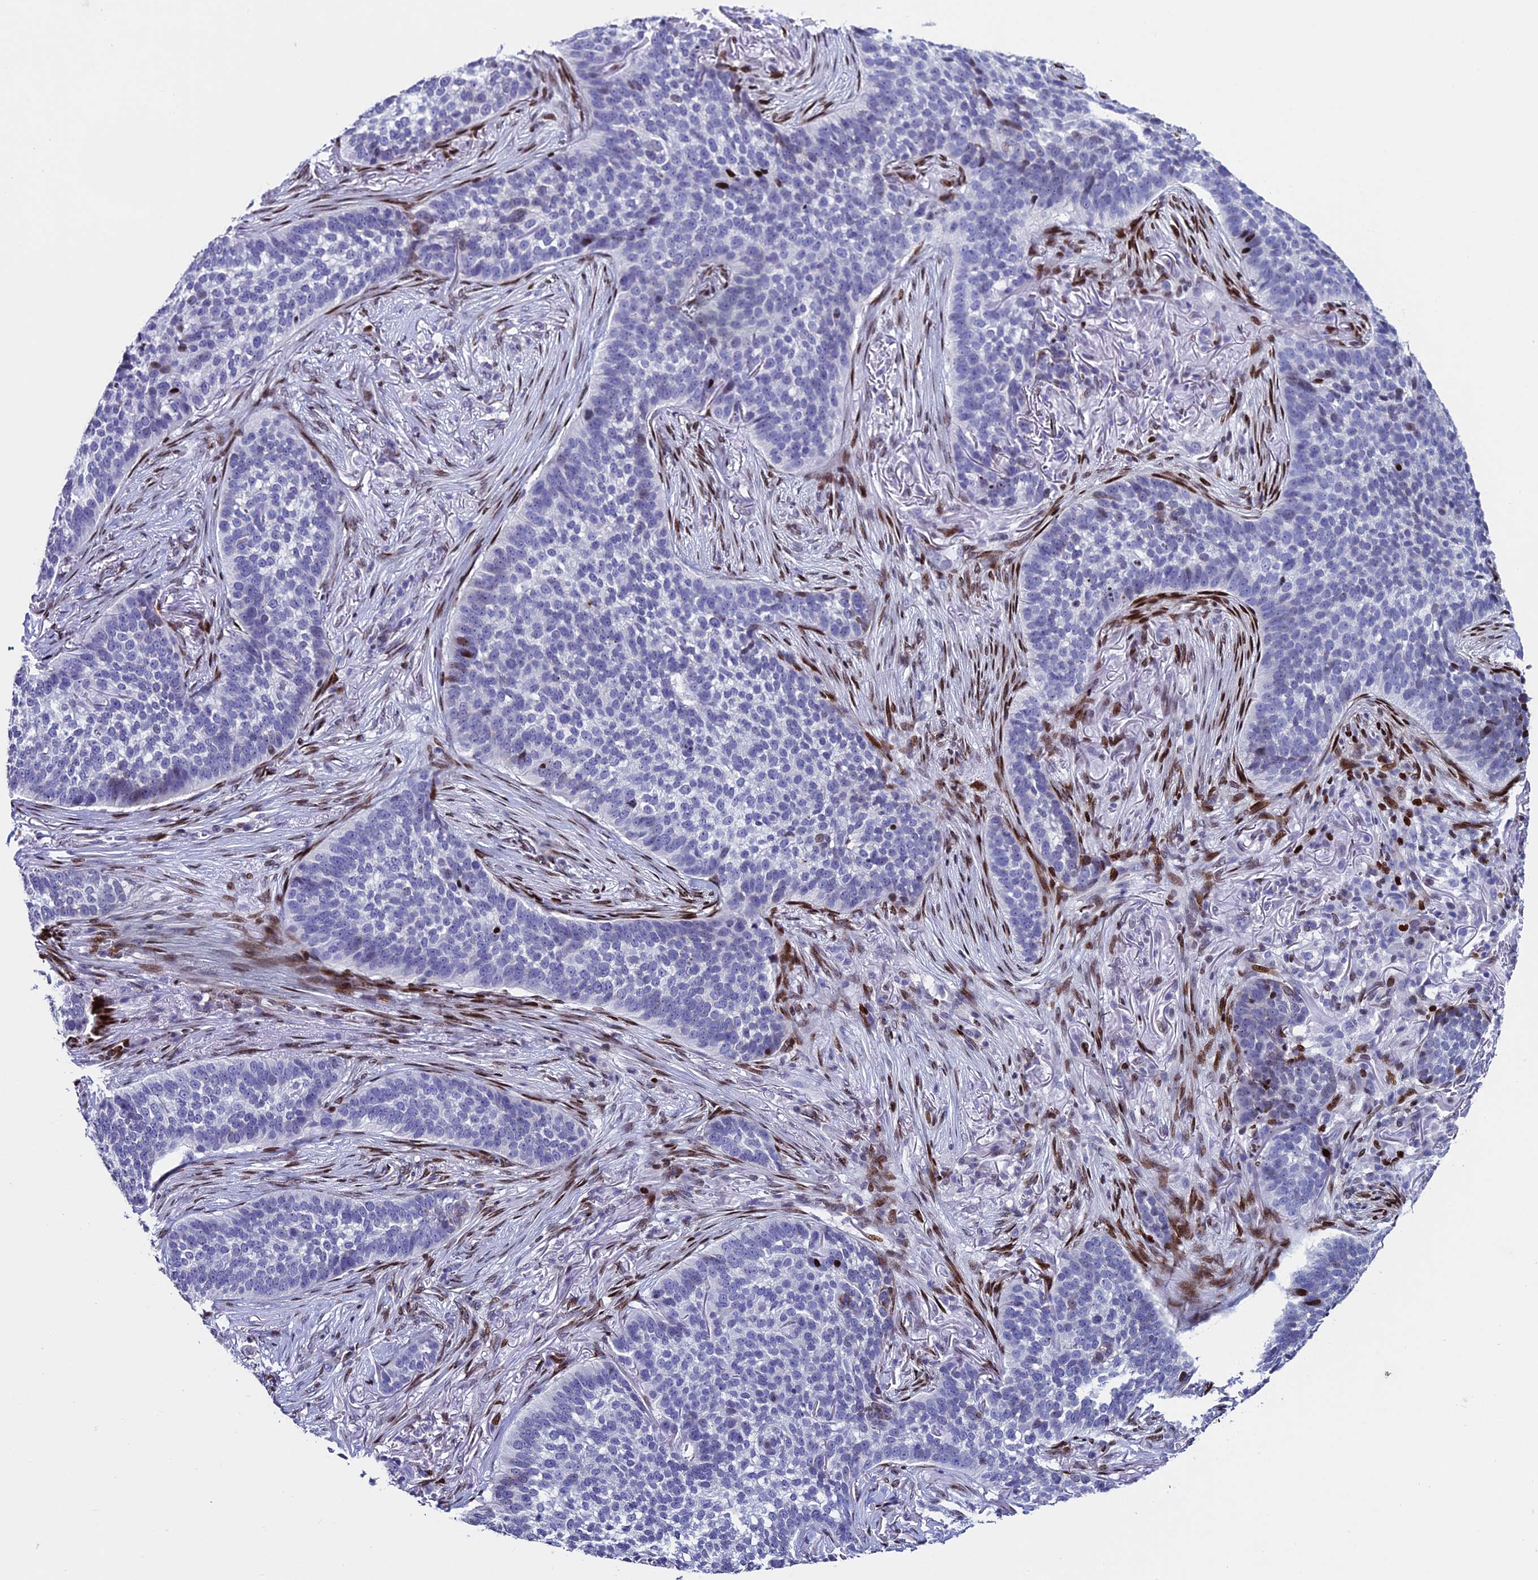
{"staining": {"intensity": "moderate", "quantity": "<25%", "location": "nuclear"}, "tissue": "skin cancer", "cell_type": "Tumor cells", "image_type": "cancer", "snomed": [{"axis": "morphology", "description": "Basal cell carcinoma"}, {"axis": "topography", "description": "Skin"}], "caption": "DAB immunohistochemical staining of human skin cancer (basal cell carcinoma) reveals moderate nuclear protein staining in approximately <25% of tumor cells.", "gene": "BTBD3", "patient": {"sex": "male", "age": 85}}